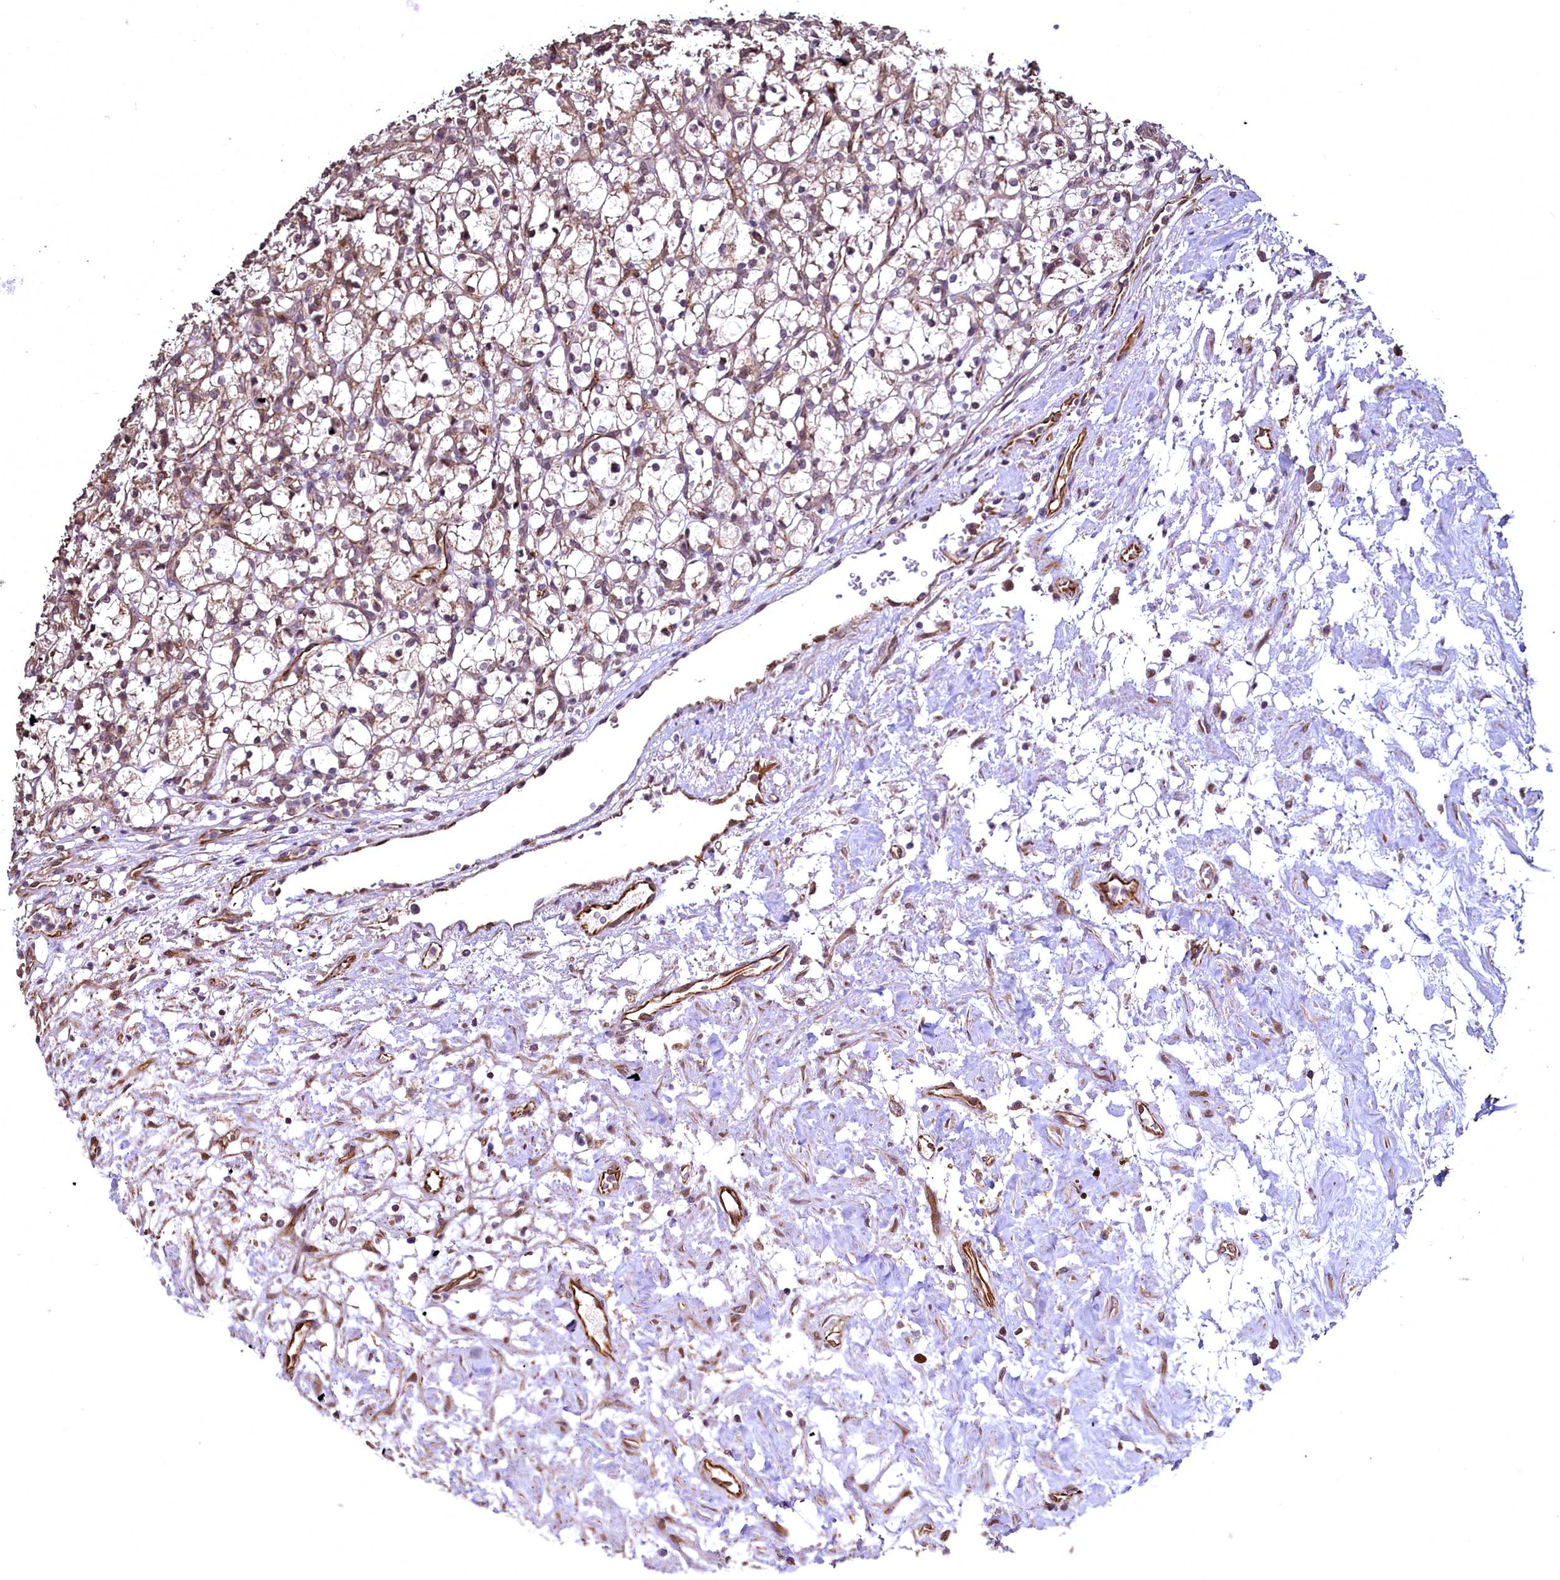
{"staining": {"intensity": "weak", "quantity": "25%-75%", "location": "cytoplasmic/membranous"}, "tissue": "renal cancer", "cell_type": "Tumor cells", "image_type": "cancer", "snomed": [{"axis": "morphology", "description": "Adenocarcinoma, NOS"}, {"axis": "topography", "description": "Kidney"}], "caption": "Immunohistochemical staining of adenocarcinoma (renal) shows weak cytoplasmic/membranous protein expression in about 25%-75% of tumor cells.", "gene": "TBCEL", "patient": {"sex": "female", "age": 69}}